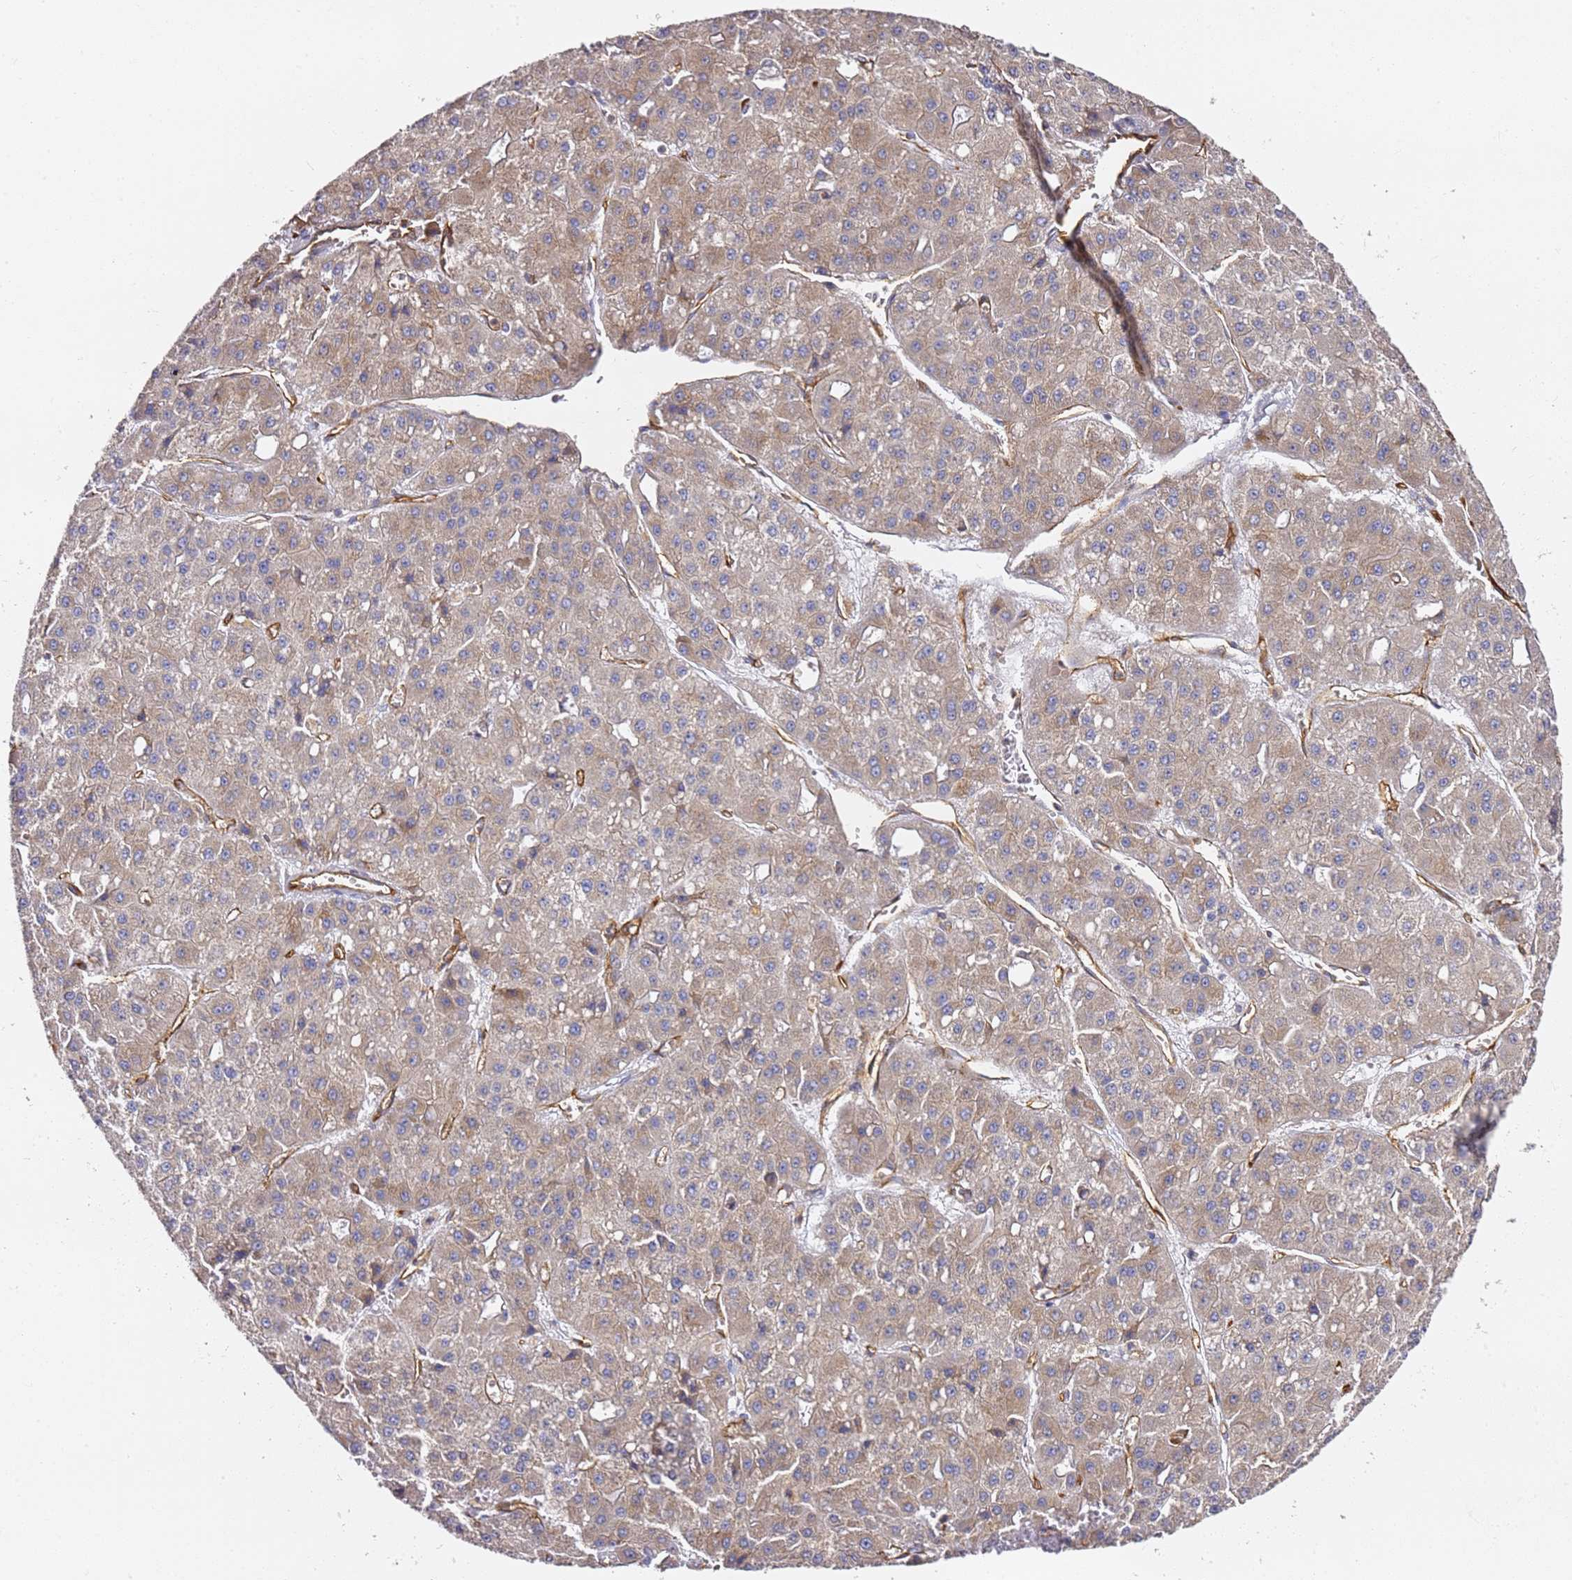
{"staining": {"intensity": "weak", "quantity": ">75%", "location": "cytoplasmic/membranous"}, "tissue": "liver cancer", "cell_type": "Tumor cells", "image_type": "cancer", "snomed": [{"axis": "morphology", "description": "Carcinoma, Hepatocellular, NOS"}, {"axis": "topography", "description": "Liver"}], "caption": "This micrograph demonstrates immunohistochemistry staining of human liver hepatocellular carcinoma, with low weak cytoplasmic/membranous staining in about >75% of tumor cells.", "gene": "KIF7", "patient": {"sex": "male", "age": 47}}